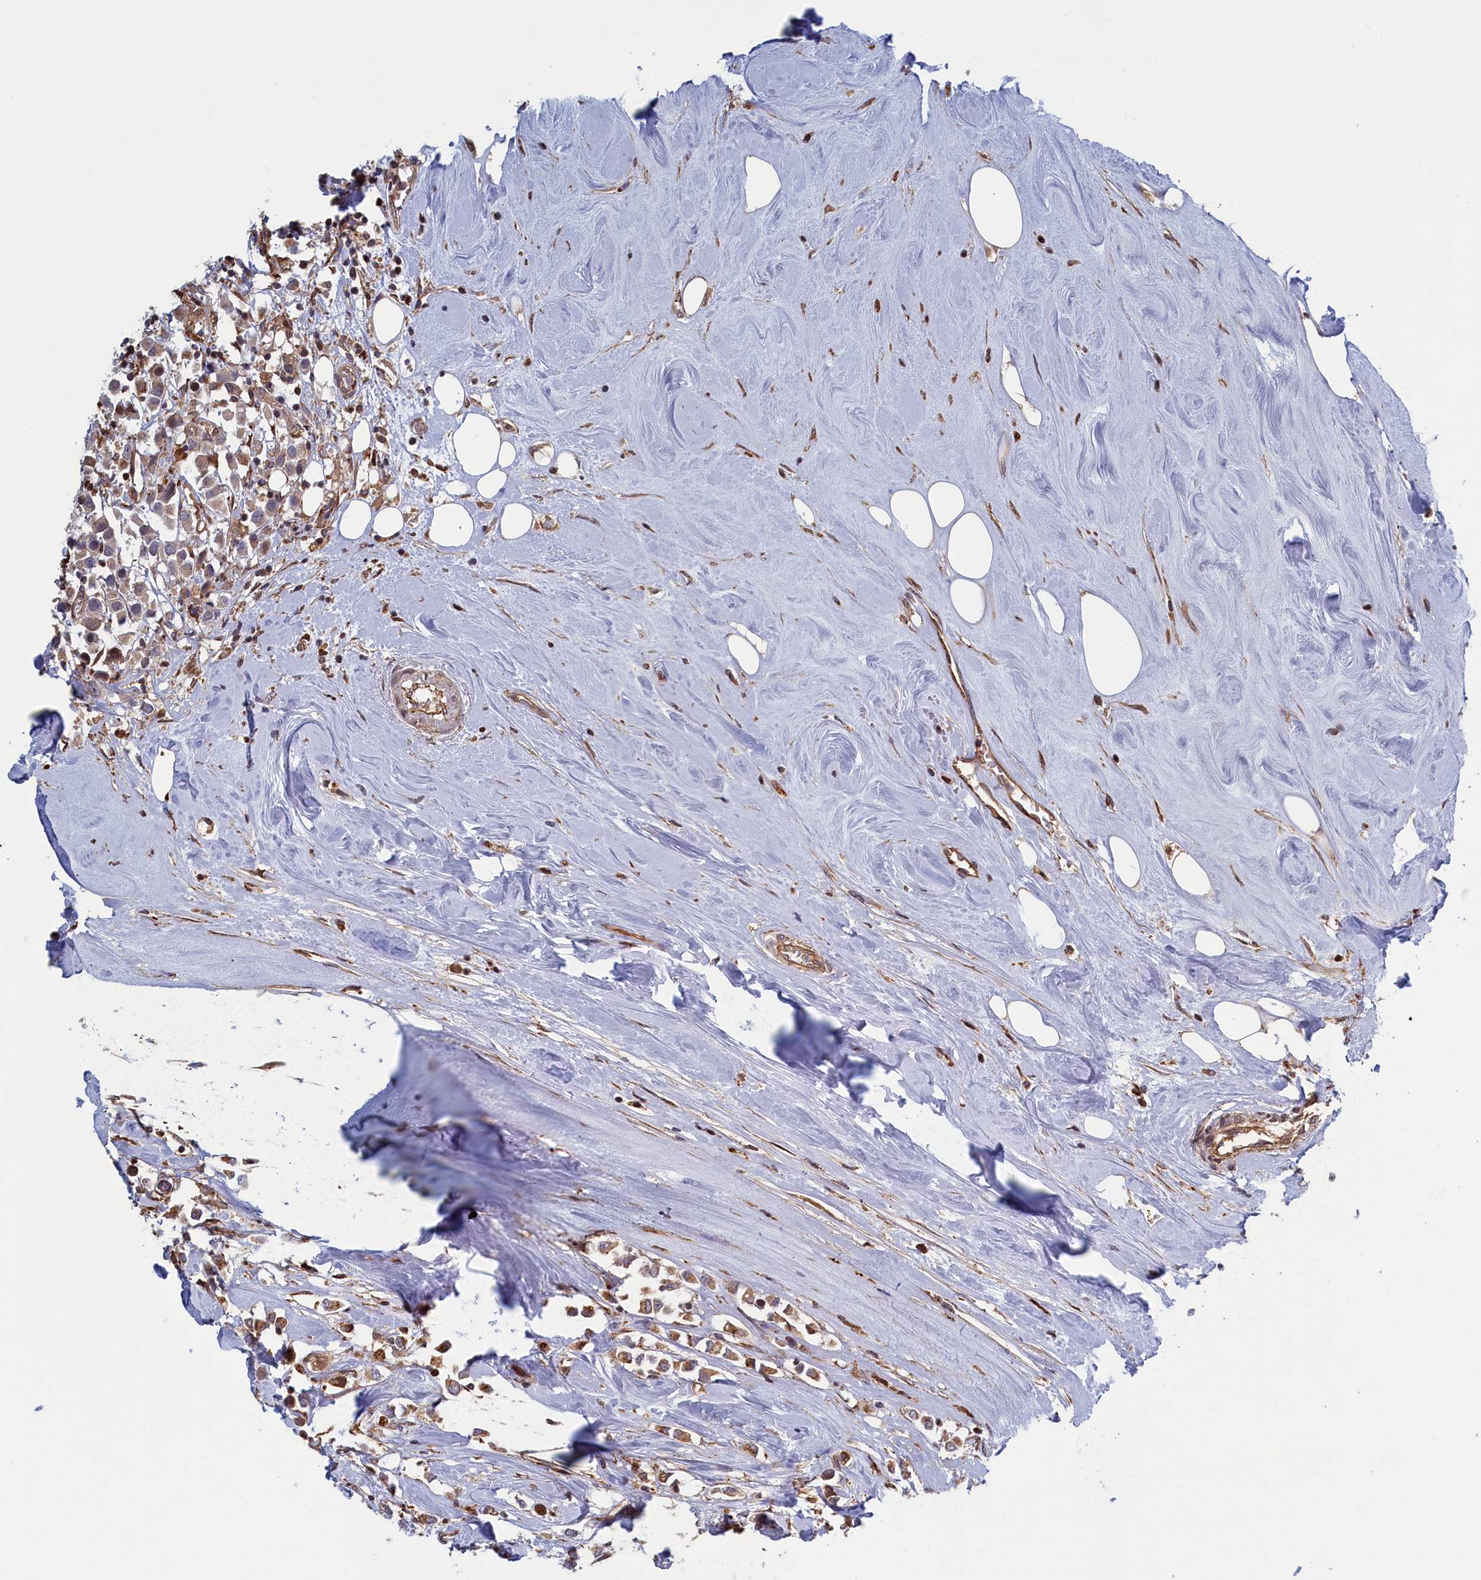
{"staining": {"intensity": "moderate", "quantity": ">75%", "location": "cytoplasmic/membranous"}, "tissue": "breast cancer", "cell_type": "Tumor cells", "image_type": "cancer", "snomed": [{"axis": "morphology", "description": "Duct carcinoma"}, {"axis": "topography", "description": "Breast"}], "caption": "This is a photomicrograph of immunohistochemistry (IHC) staining of infiltrating ductal carcinoma (breast), which shows moderate positivity in the cytoplasmic/membranous of tumor cells.", "gene": "RILPL1", "patient": {"sex": "female", "age": 61}}